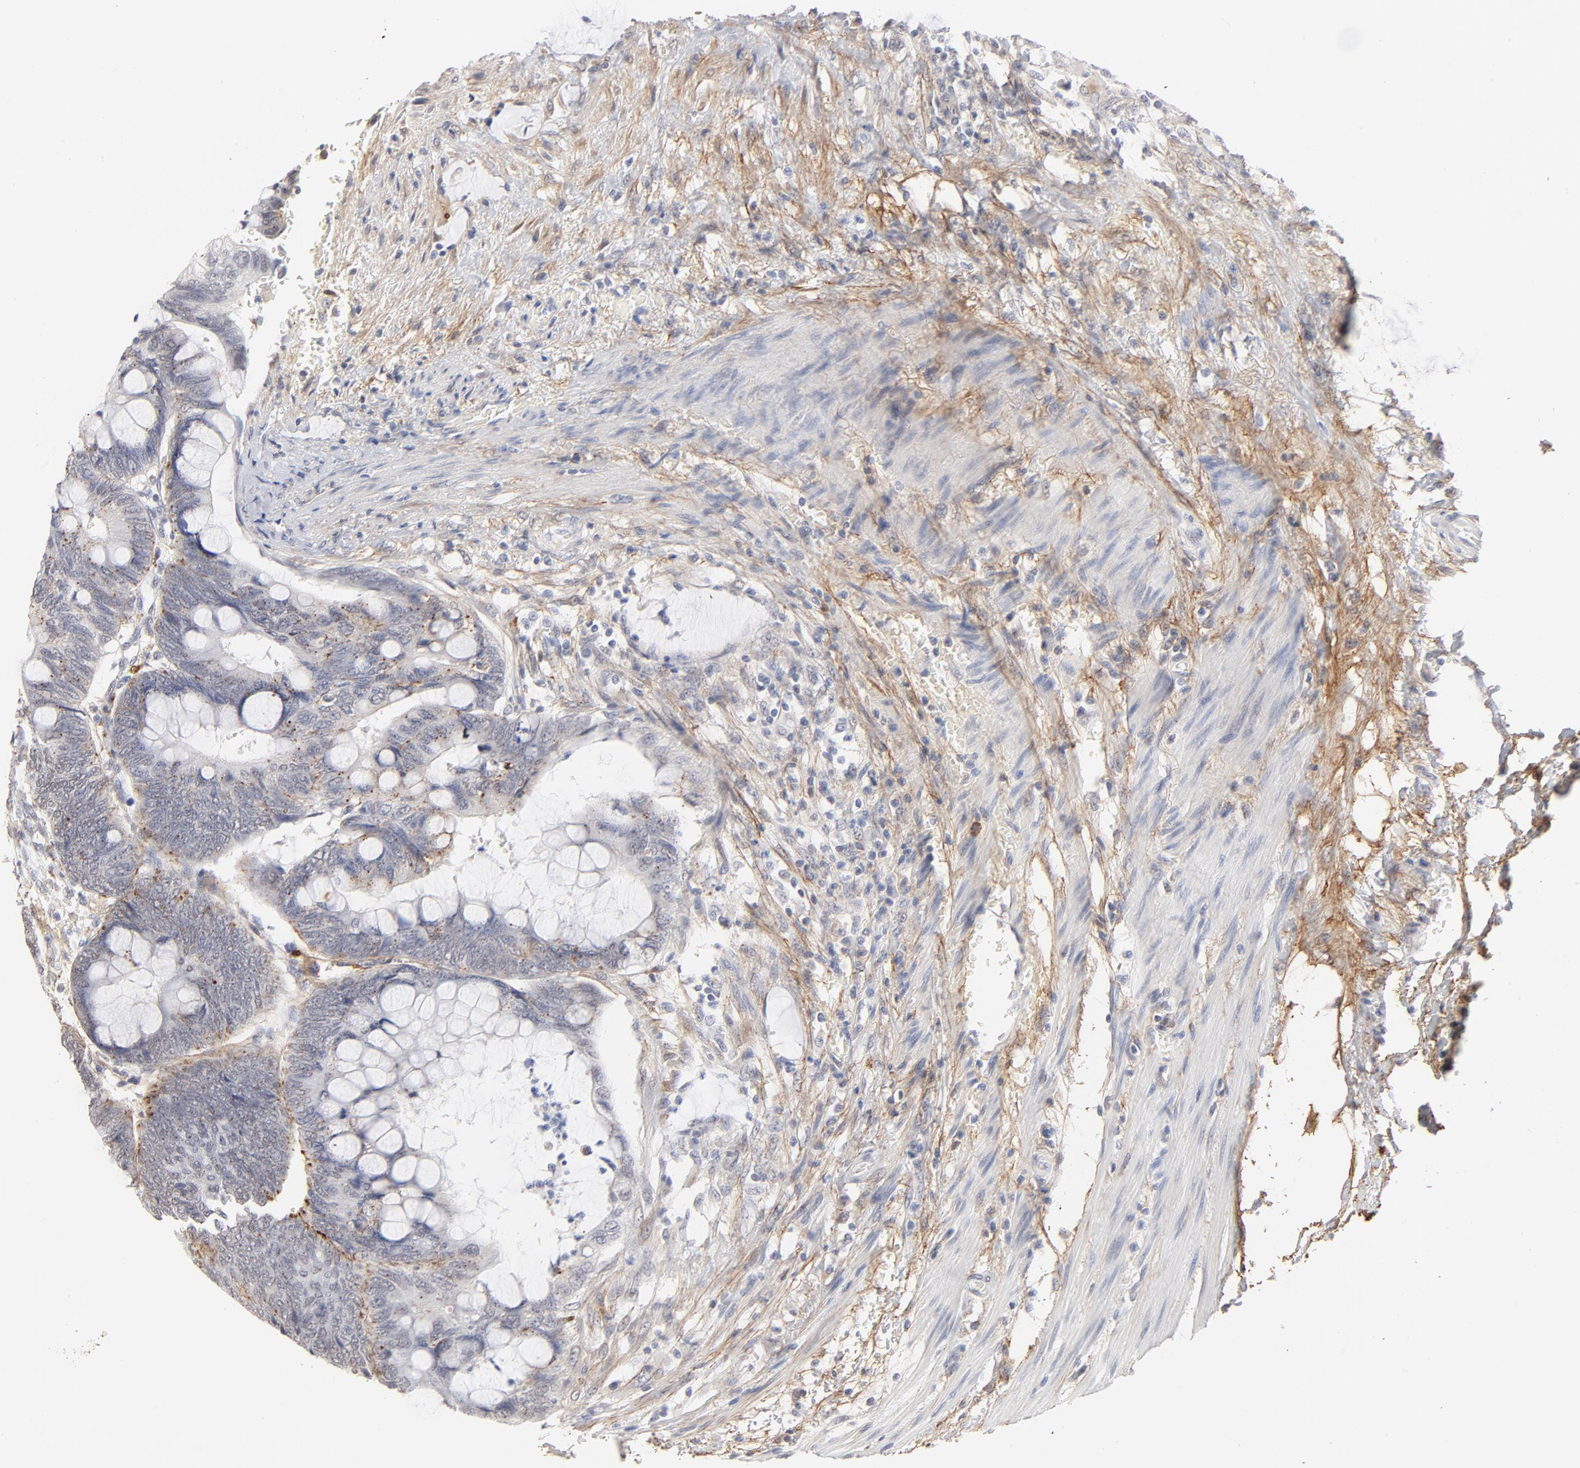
{"staining": {"intensity": "moderate", "quantity": "<25%", "location": "cytoplasmic/membranous"}, "tissue": "colorectal cancer", "cell_type": "Tumor cells", "image_type": "cancer", "snomed": [{"axis": "morphology", "description": "Normal tissue, NOS"}, {"axis": "morphology", "description": "Adenocarcinoma, NOS"}, {"axis": "topography", "description": "Rectum"}], "caption": "Tumor cells demonstrate moderate cytoplasmic/membranous expression in approximately <25% of cells in colorectal cancer (adenocarcinoma). The staining was performed using DAB to visualize the protein expression in brown, while the nuclei were stained in blue with hematoxylin (Magnification: 20x).", "gene": "LTBP2", "patient": {"sex": "male", "age": 92}}